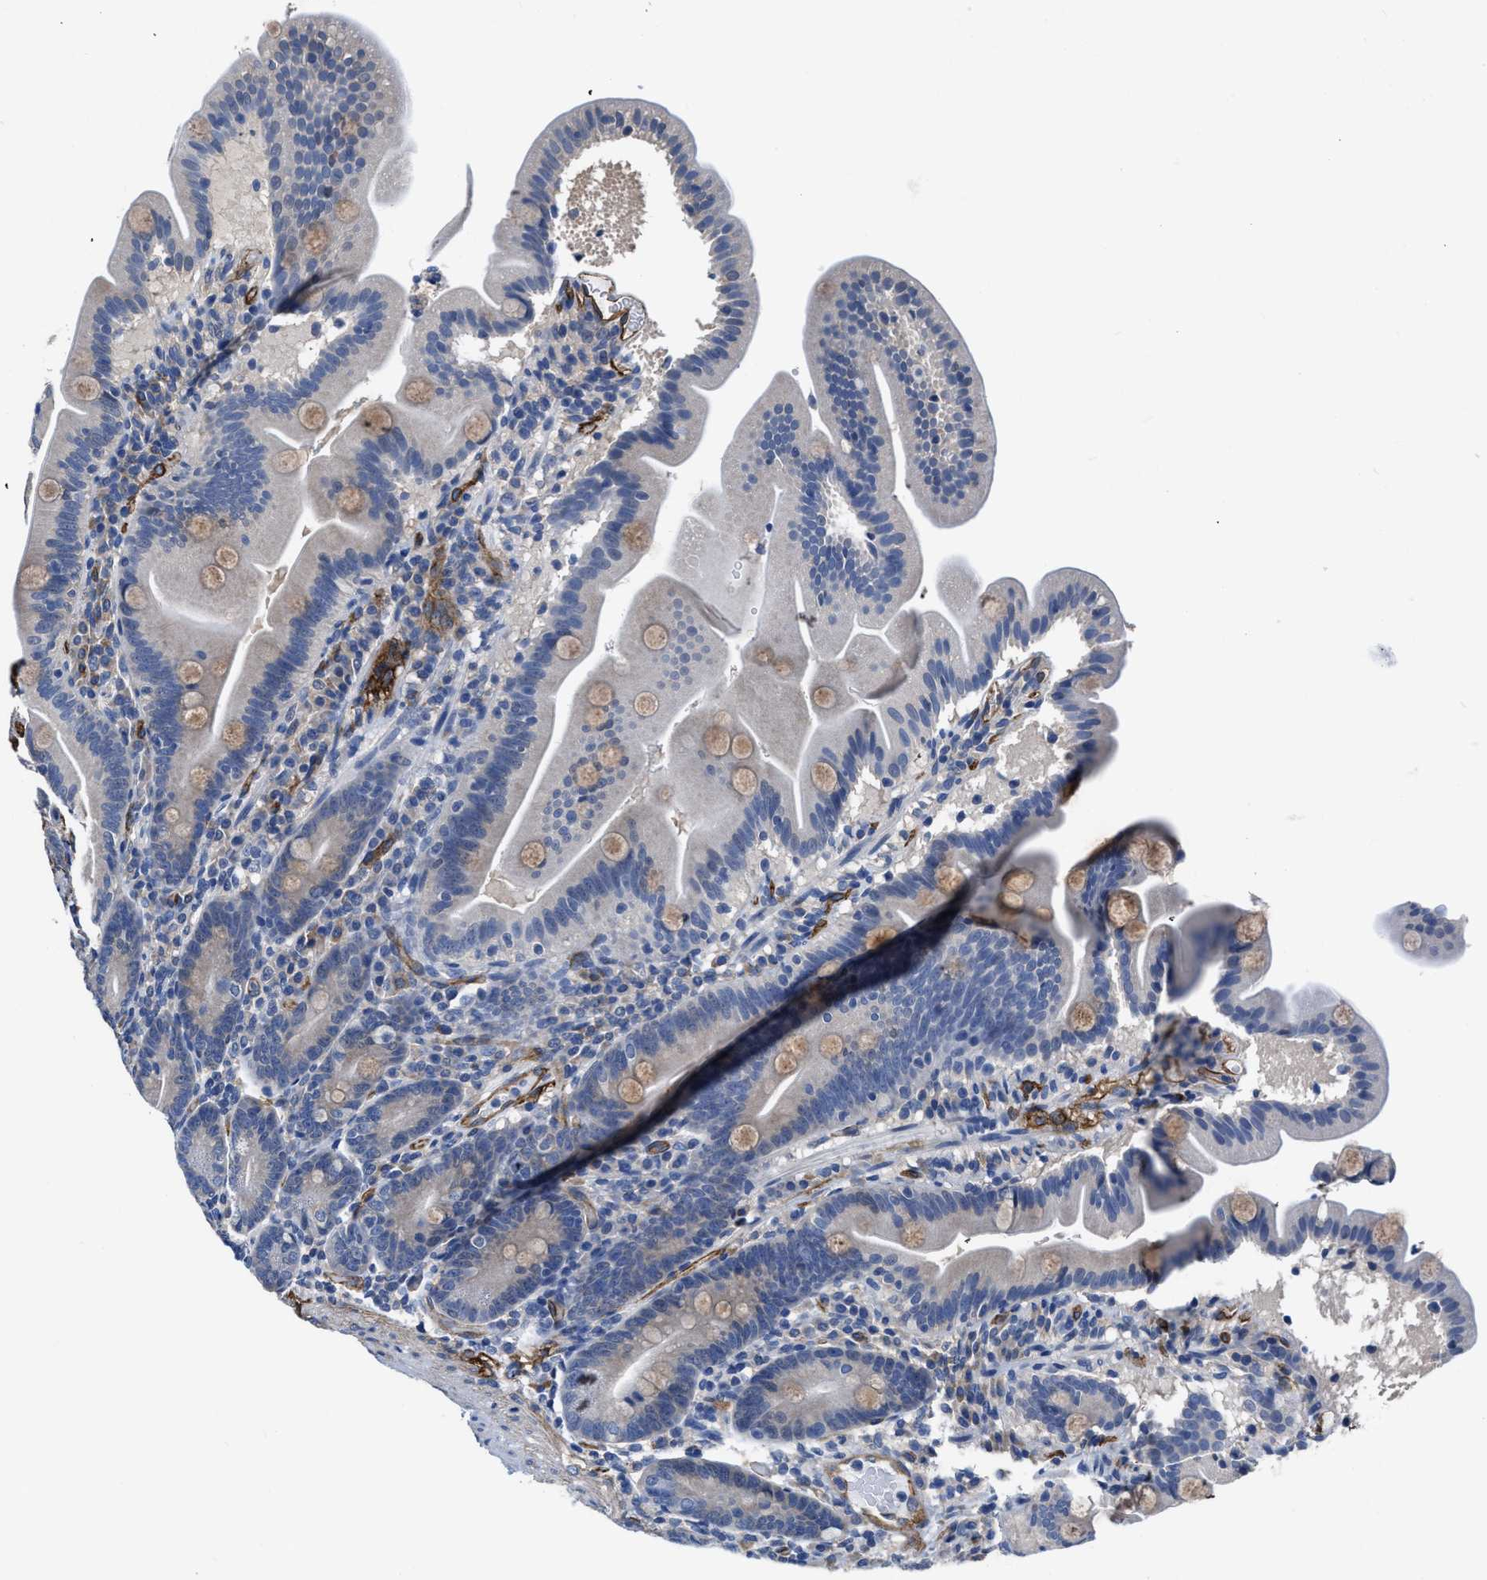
{"staining": {"intensity": "weak", "quantity": "25%-75%", "location": "cytoplasmic/membranous"}, "tissue": "duodenum", "cell_type": "Glandular cells", "image_type": "normal", "snomed": [{"axis": "morphology", "description": "Normal tissue, NOS"}, {"axis": "topography", "description": "Duodenum"}], "caption": "Immunohistochemical staining of unremarkable duodenum shows low levels of weak cytoplasmic/membranous positivity in approximately 25%-75% of glandular cells. The staining was performed using DAB (3,3'-diaminobenzidine), with brown indicating positive protein expression. Nuclei are stained blue with hematoxylin.", "gene": "C22orf42", "patient": {"sex": "male", "age": 54}}